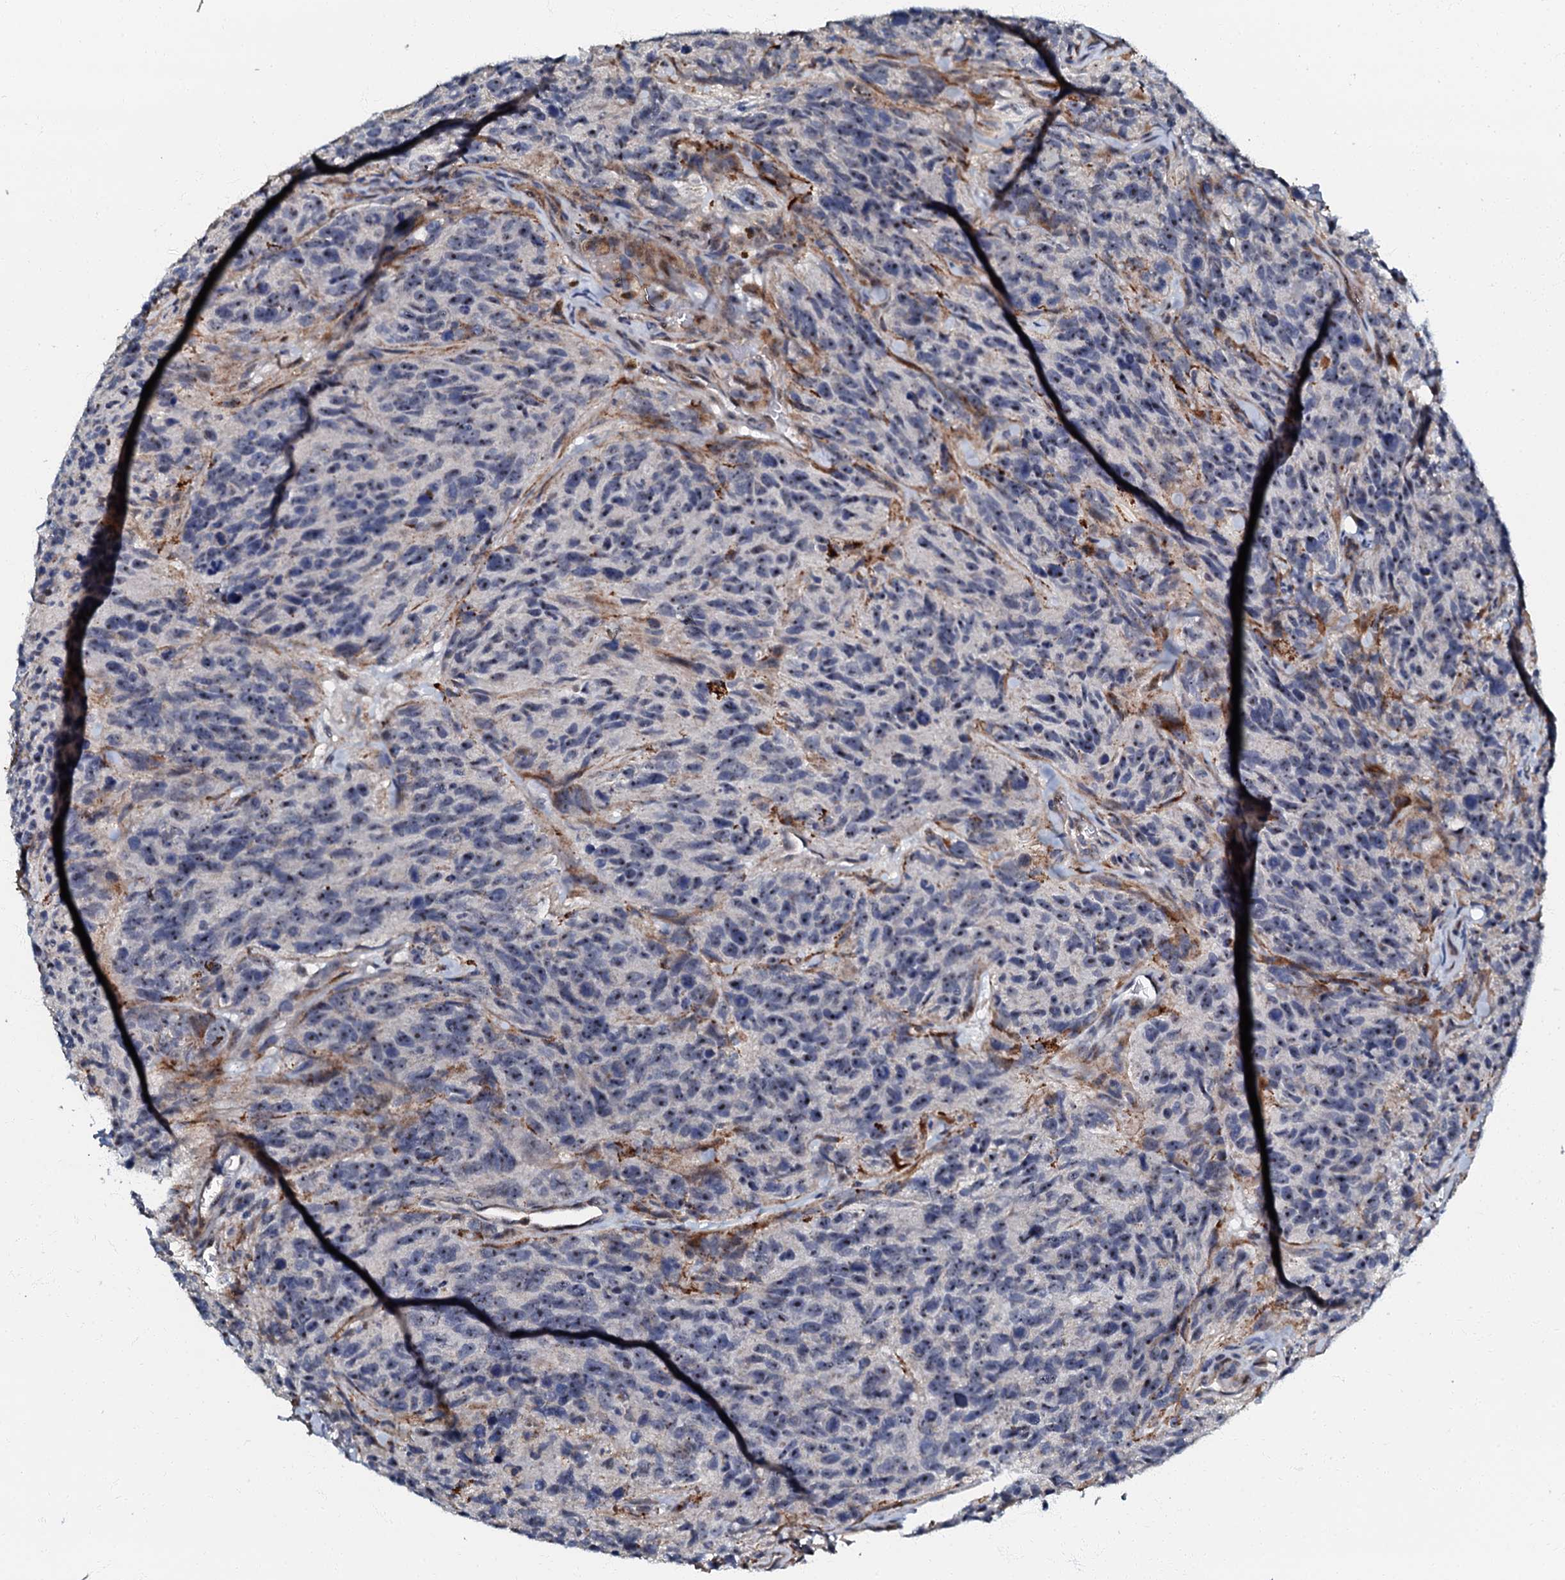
{"staining": {"intensity": "negative", "quantity": "none", "location": "none"}, "tissue": "glioma", "cell_type": "Tumor cells", "image_type": "cancer", "snomed": [{"axis": "morphology", "description": "Glioma, malignant, High grade"}, {"axis": "topography", "description": "Brain"}], "caption": "Immunohistochemical staining of human glioma displays no significant positivity in tumor cells.", "gene": "OLAH", "patient": {"sex": "male", "age": 69}}